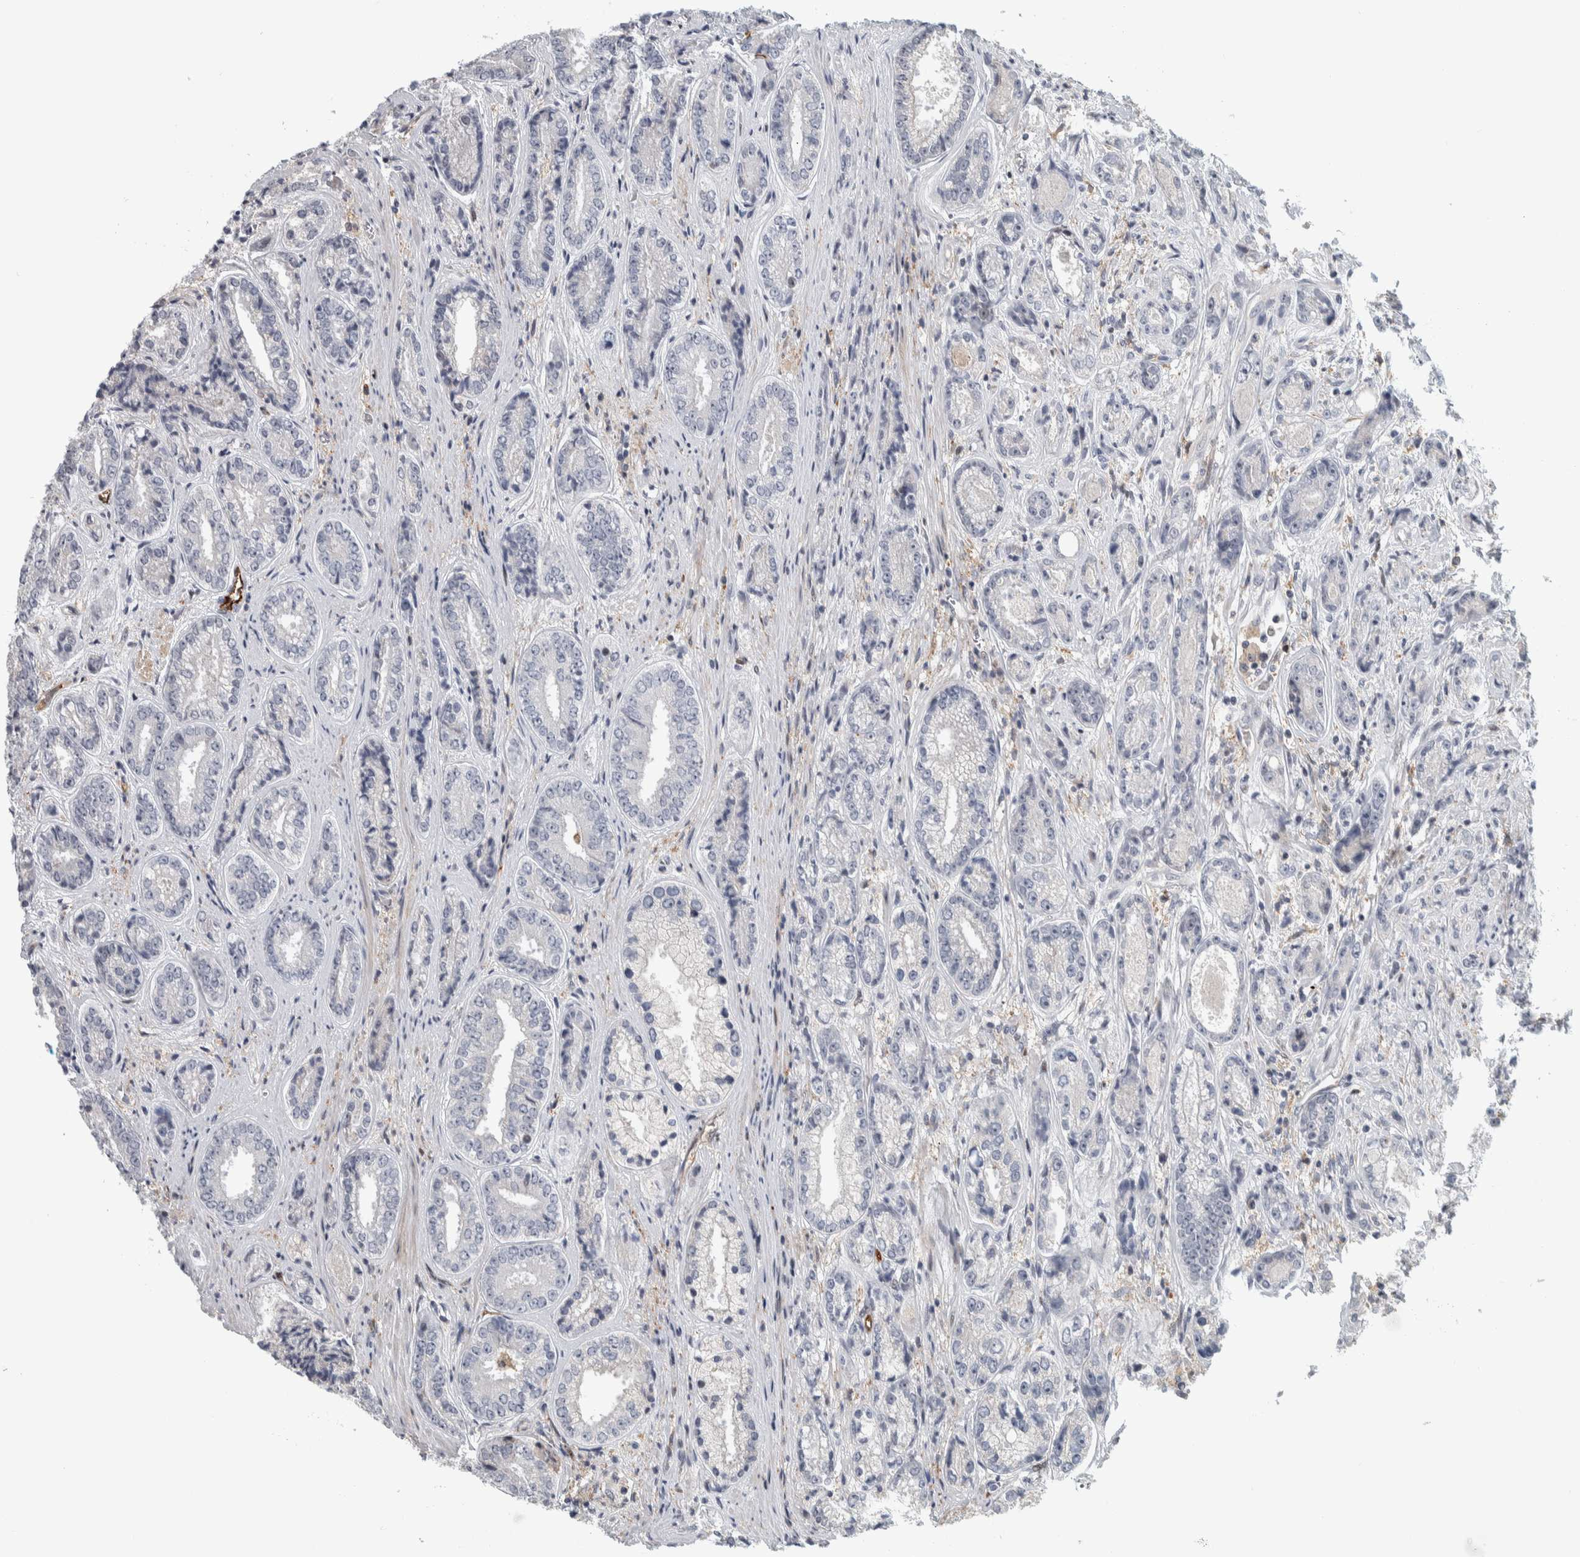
{"staining": {"intensity": "negative", "quantity": "none", "location": "none"}, "tissue": "prostate cancer", "cell_type": "Tumor cells", "image_type": "cancer", "snomed": [{"axis": "morphology", "description": "Adenocarcinoma, High grade"}, {"axis": "topography", "description": "Prostate"}], "caption": "Tumor cells show no significant protein positivity in prostate cancer (high-grade adenocarcinoma). The staining is performed using DAB brown chromogen with nuclei counter-stained in using hematoxylin.", "gene": "MSL1", "patient": {"sex": "male", "age": 61}}